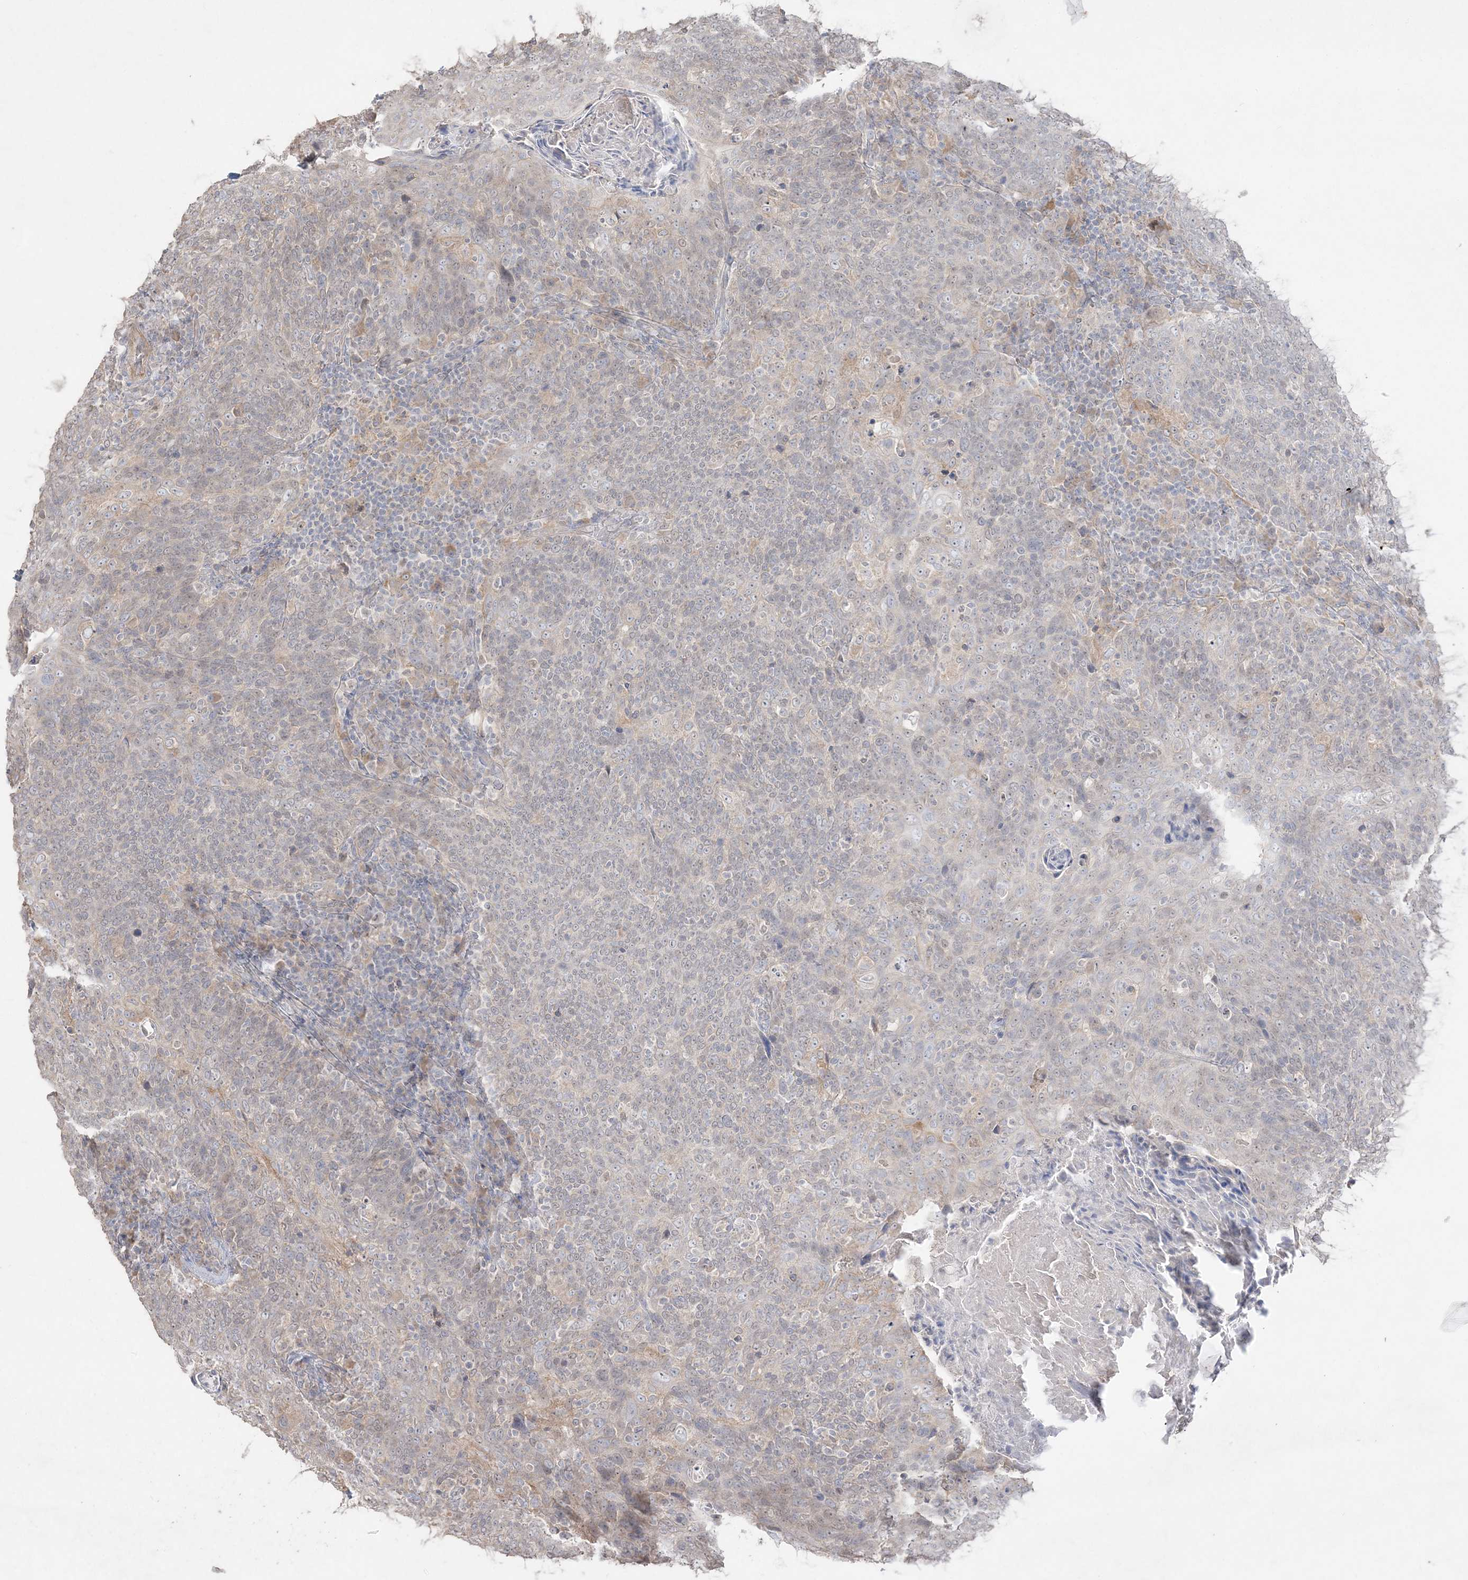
{"staining": {"intensity": "negative", "quantity": "none", "location": "none"}, "tissue": "head and neck cancer", "cell_type": "Tumor cells", "image_type": "cancer", "snomed": [{"axis": "morphology", "description": "Squamous cell carcinoma, NOS"}, {"axis": "morphology", "description": "Squamous cell carcinoma, metastatic, NOS"}, {"axis": "topography", "description": "Lymph node"}, {"axis": "topography", "description": "Head-Neck"}], "caption": "Immunohistochemistry (IHC) of human head and neck squamous cell carcinoma exhibits no expression in tumor cells.", "gene": "SH3BP4", "patient": {"sex": "male", "age": 62}}